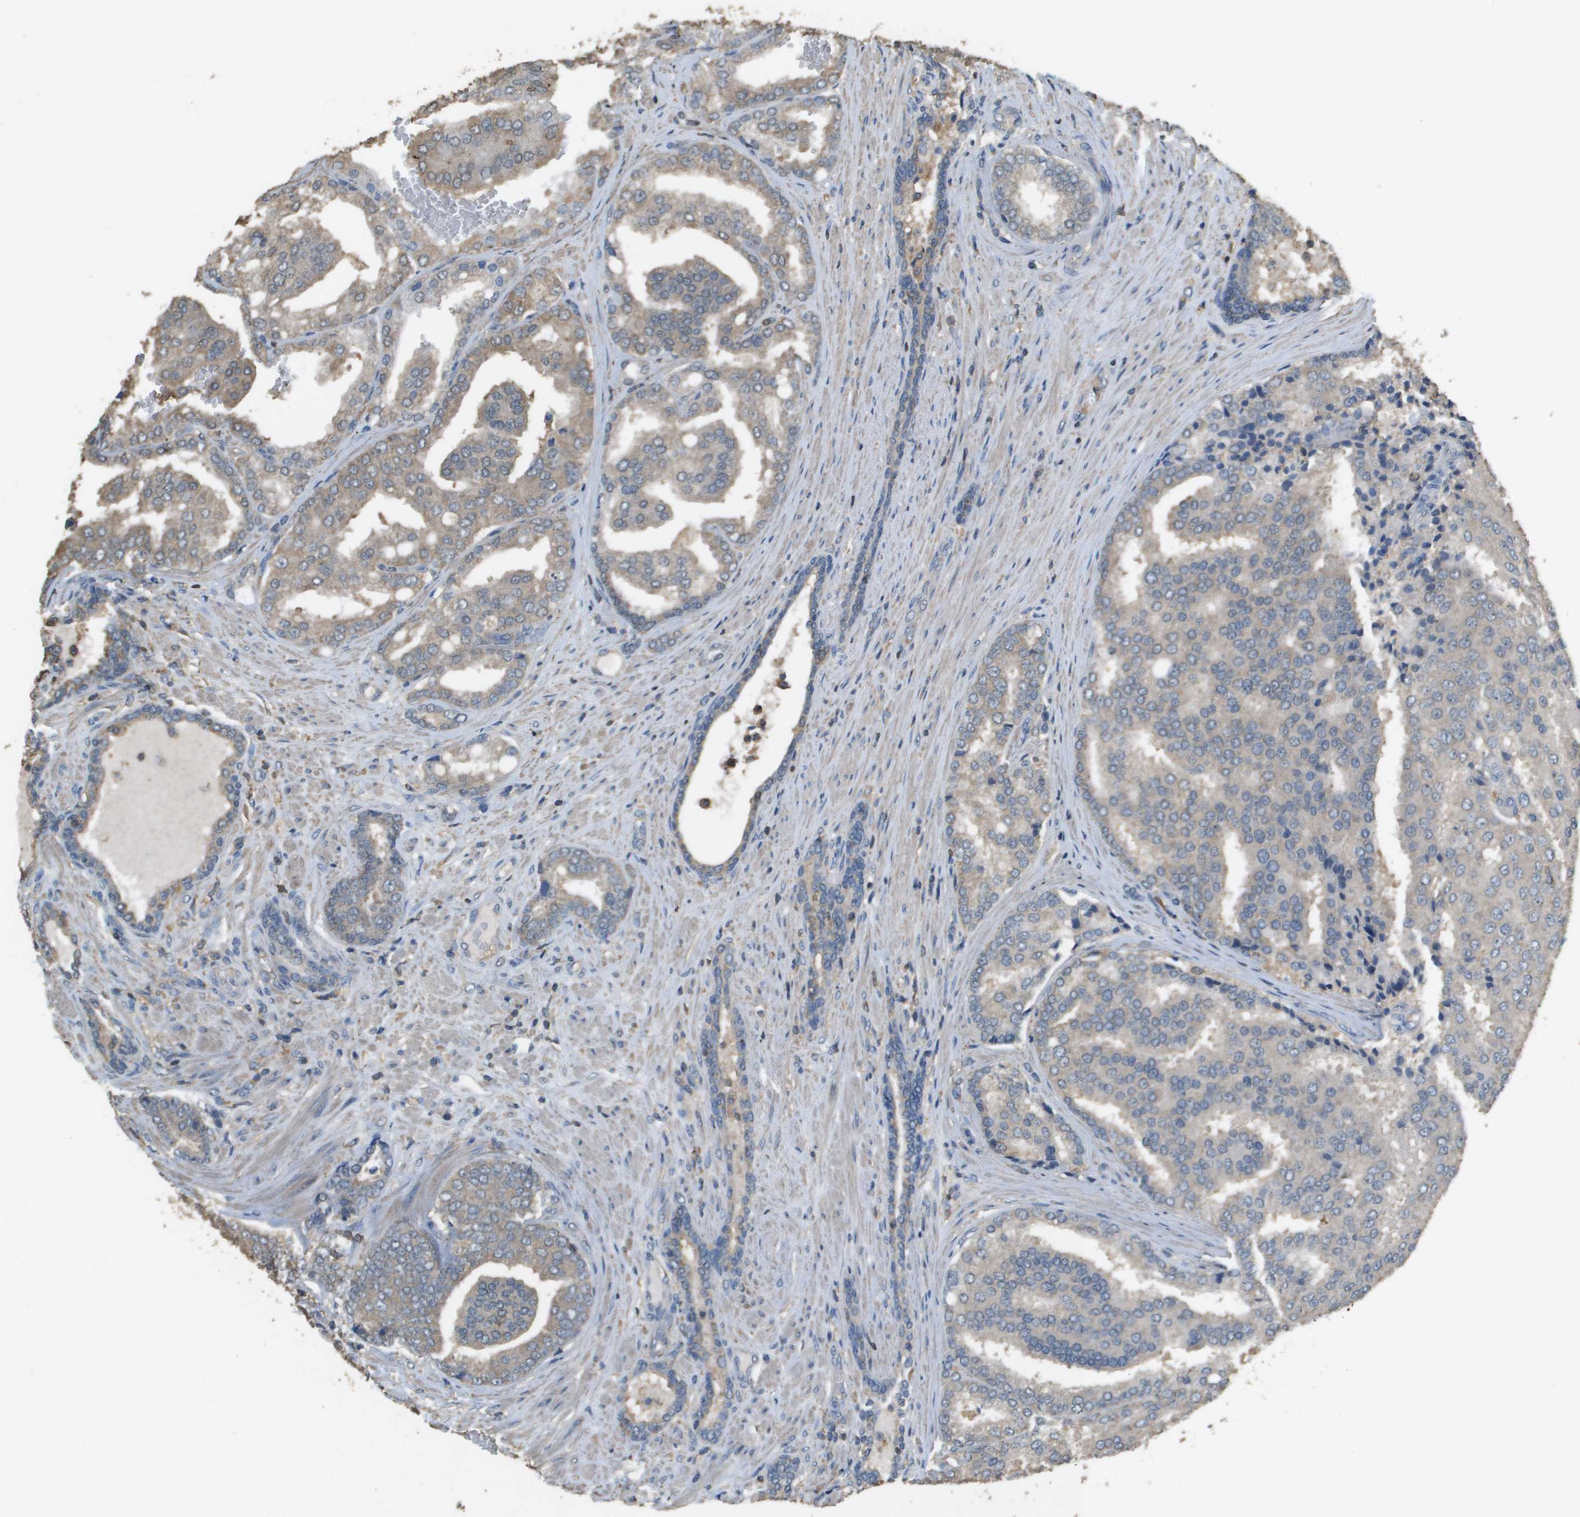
{"staining": {"intensity": "weak", "quantity": ">75%", "location": "cytoplasmic/membranous"}, "tissue": "prostate cancer", "cell_type": "Tumor cells", "image_type": "cancer", "snomed": [{"axis": "morphology", "description": "Adenocarcinoma, High grade"}, {"axis": "topography", "description": "Prostate"}], "caption": "Weak cytoplasmic/membranous expression for a protein is present in approximately >75% of tumor cells of adenocarcinoma (high-grade) (prostate) using immunohistochemistry (IHC).", "gene": "MS4A7", "patient": {"sex": "male", "age": 50}}